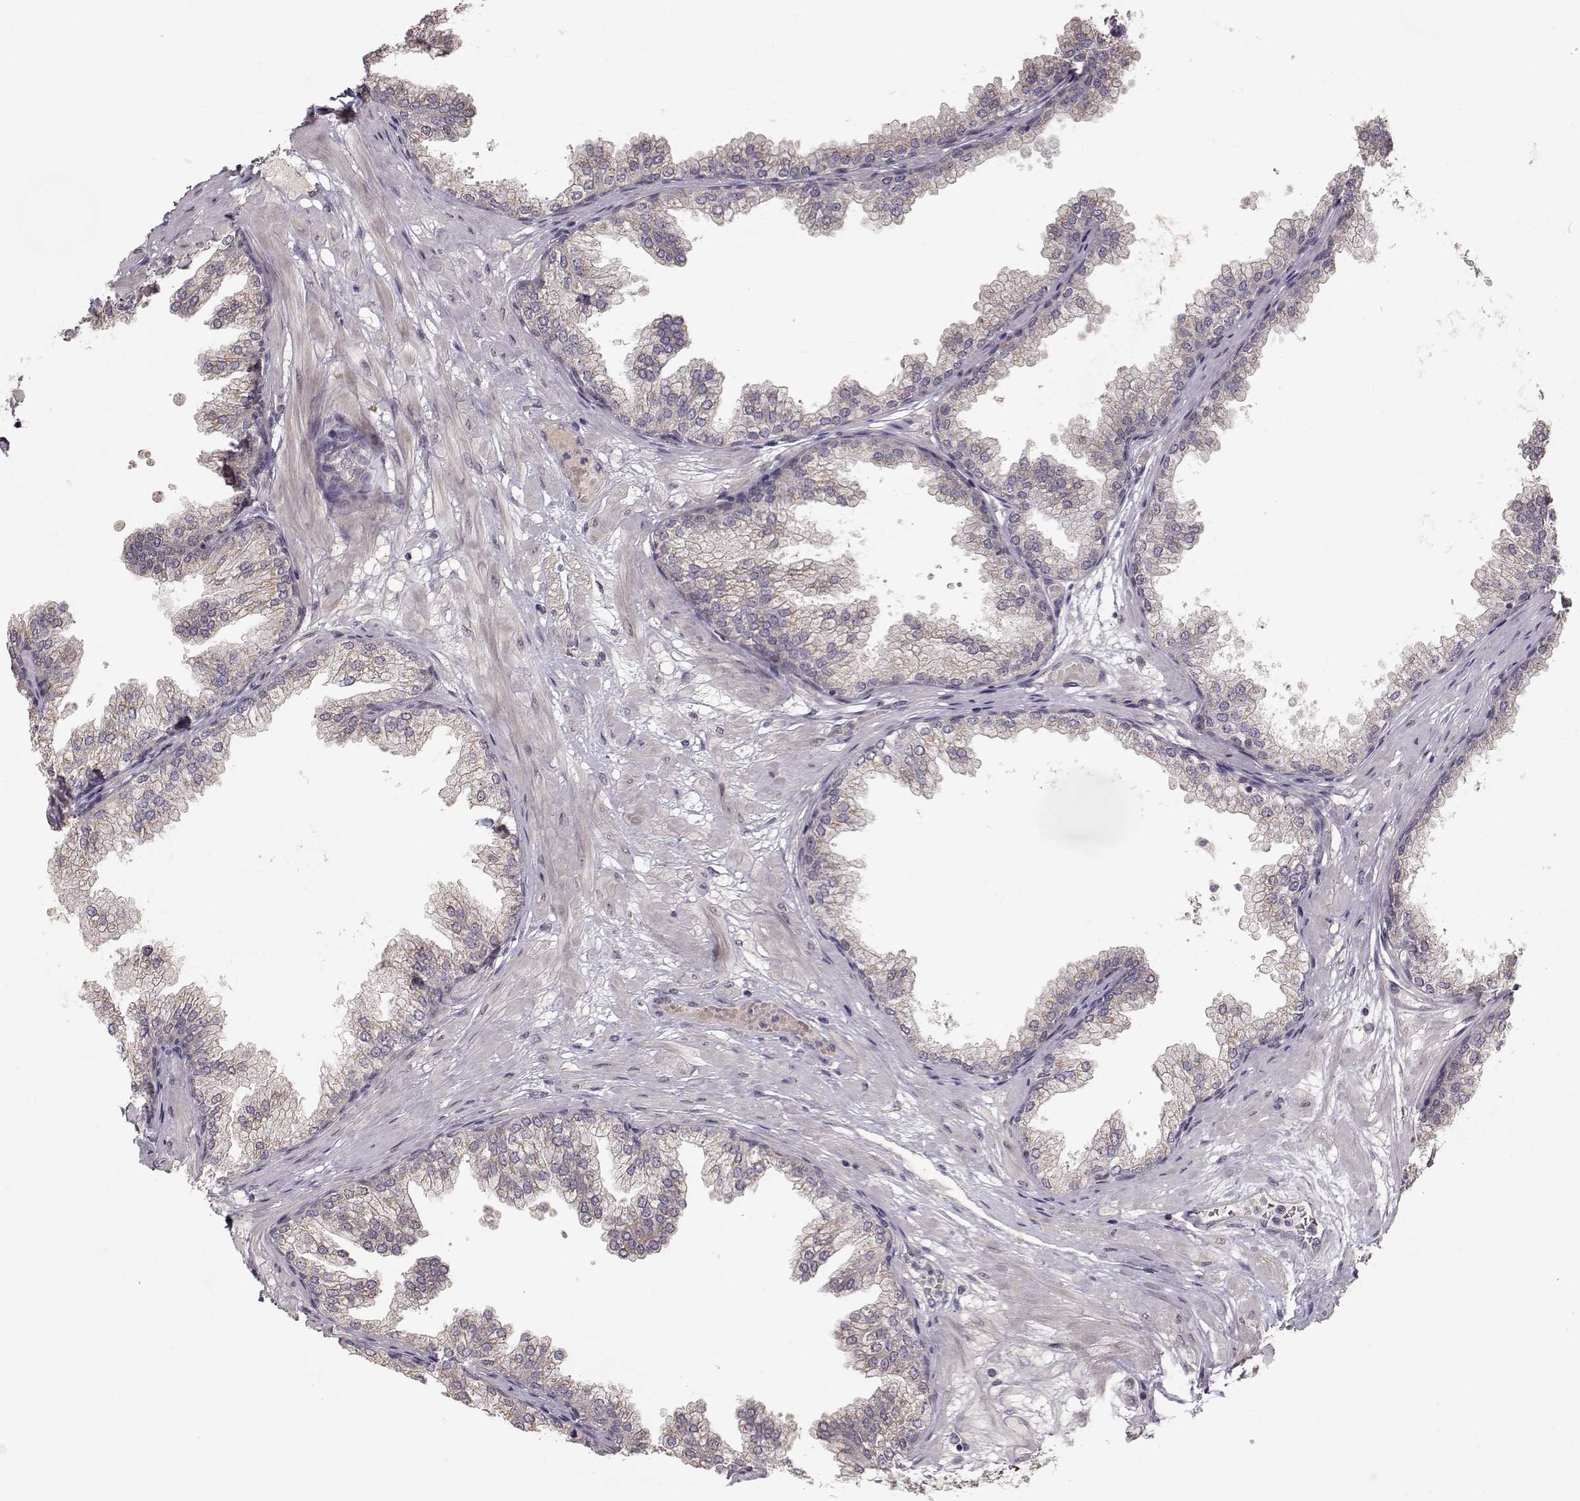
{"staining": {"intensity": "weak", "quantity": "<25%", "location": "cytoplasmic/membranous"}, "tissue": "prostate", "cell_type": "Glandular cells", "image_type": "normal", "snomed": [{"axis": "morphology", "description": "Normal tissue, NOS"}, {"axis": "topography", "description": "Prostate"}], "caption": "Immunohistochemistry (IHC) micrograph of normal prostate stained for a protein (brown), which demonstrates no expression in glandular cells. The staining is performed using DAB (3,3'-diaminobenzidine) brown chromogen with nuclei counter-stained in using hematoxylin.", "gene": "PNMT", "patient": {"sex": "male", "age": 37}}